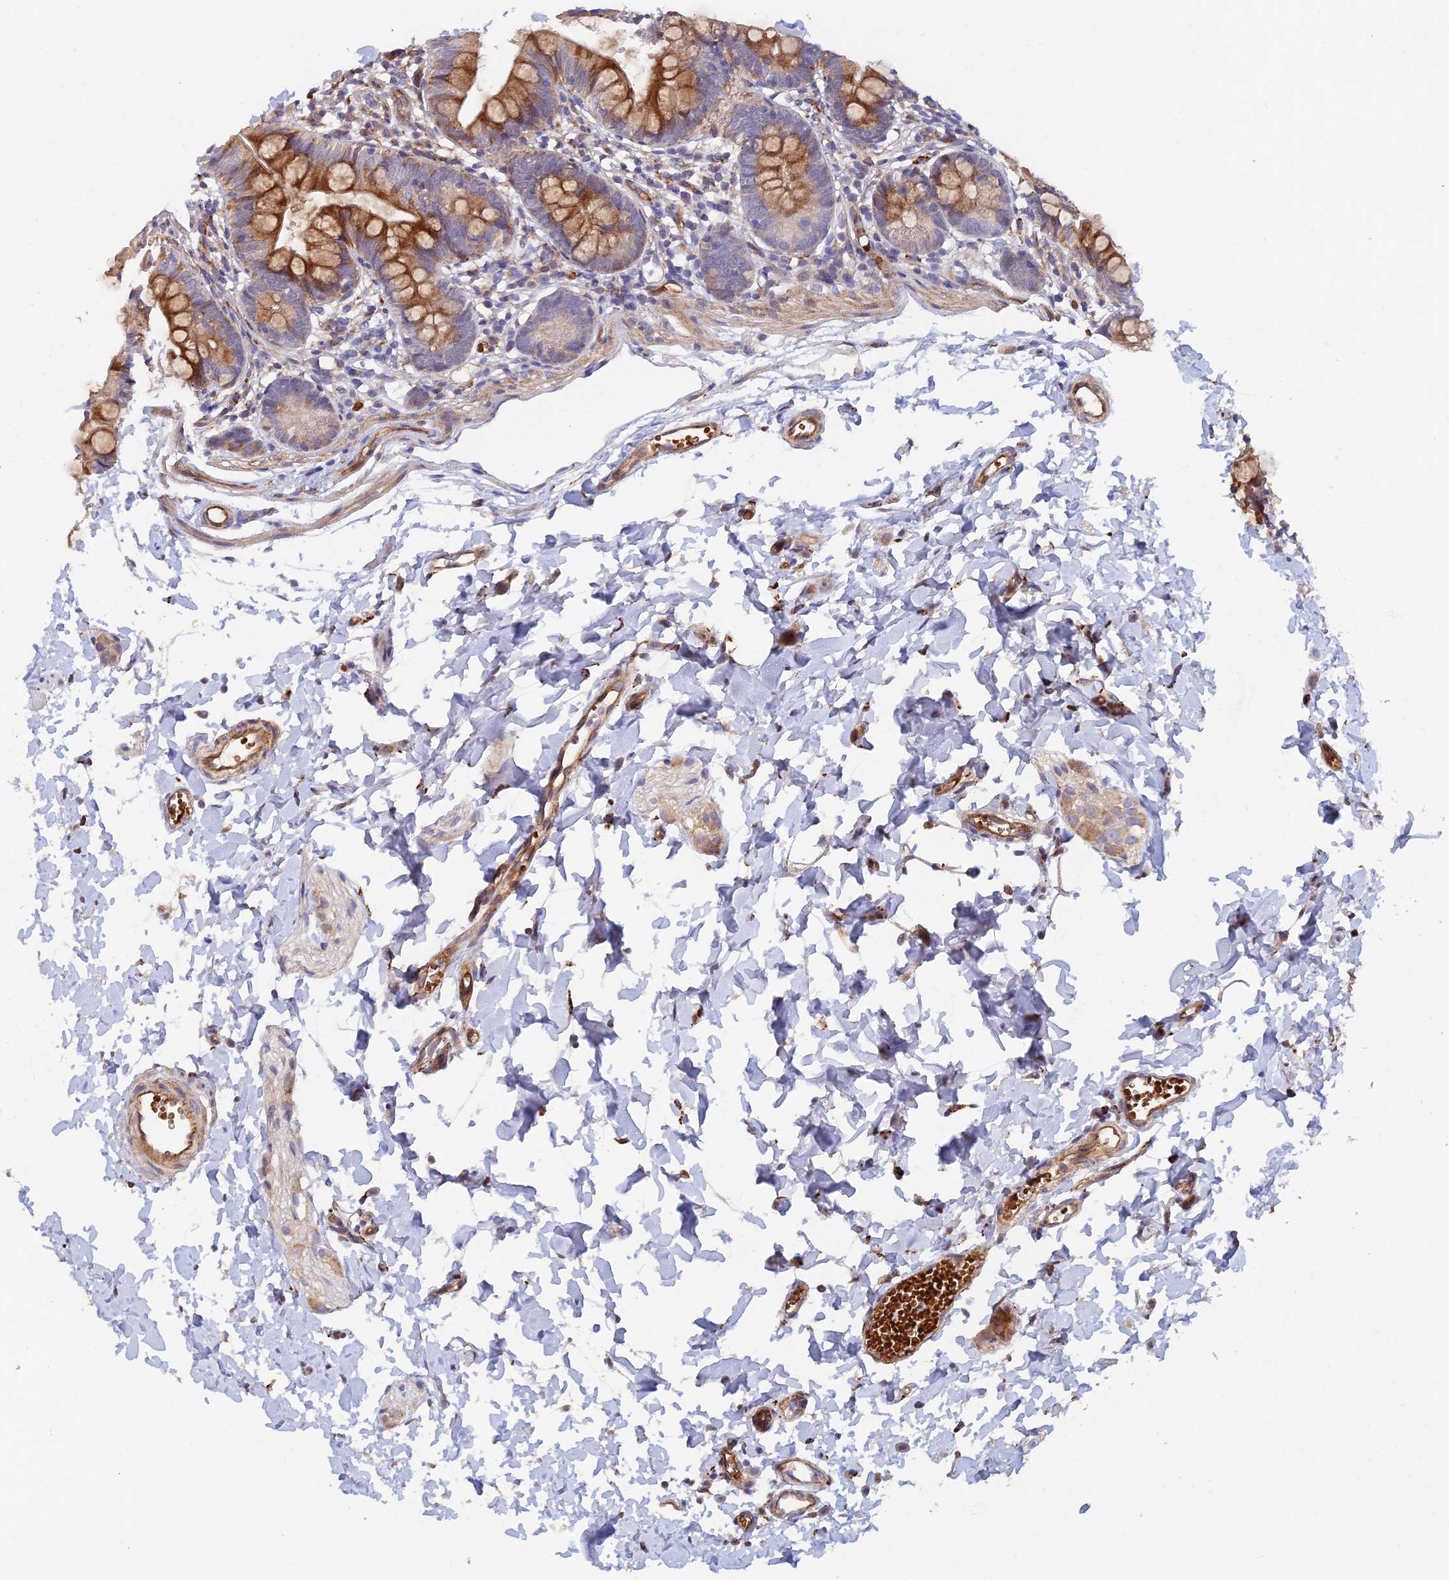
{"staining": {"intensity": "strong", "quantity": ">75%", "location": "cytoplasmic/membranous"}, "tissue": "small intestine", "cell_type": "Glandular cells", "image_type": "normal", "snomed": [{"axis": "morphology", "description": "Normal tissue, NOS"}, {"axis": "topography", "description": "Small intestine"}], "caption": "Immunohistochemical staining of normal human small intestine shows high levels of strong cytoplasmic/membranous expression in about >75% of glandular cells.", "gene": "GMCL1", "patient": {"sex": "male", "age": 7}}